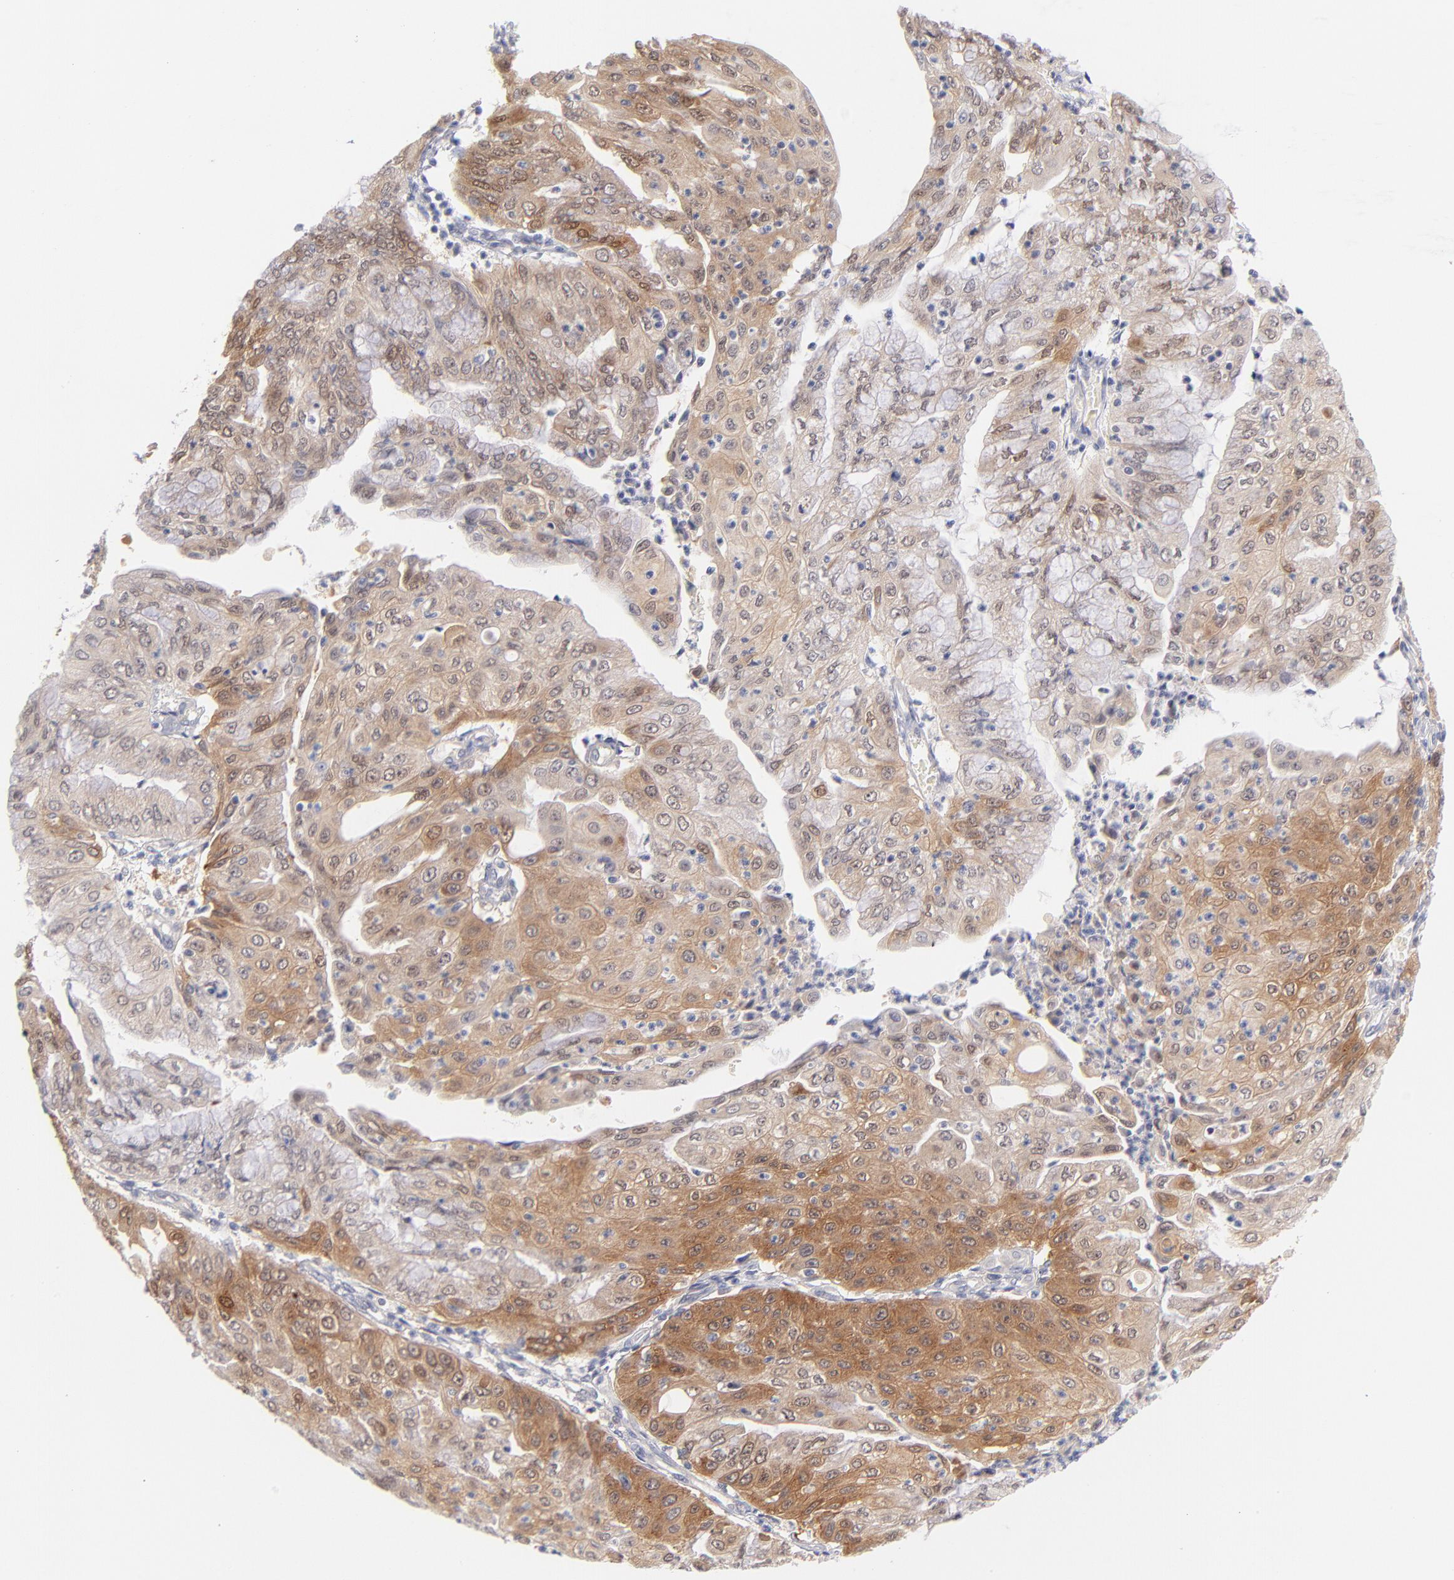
{"staining": {"intensity": "moderate", "quantity": "25%-75%", "location": "cytoplasmic/membranous,nuclear"}, "tissue": "endometrial cancer", "cell_type": "Tumor cells", "image_type": "cancer", "snomed": [{"axis": "morphology", "description": "Adenocarcinoma, NOS"}, {"axis": "topography", "description": "Endometrium"}], "caption": "Protein analysis of endometrial adenocarcinoma tissue reveals moderate cytoplasmic/membranous and nuclear staining in about 25%-75% of tumor cells.", "gene": "CASP6", "patient": {"sex": "female", "age": 79}}